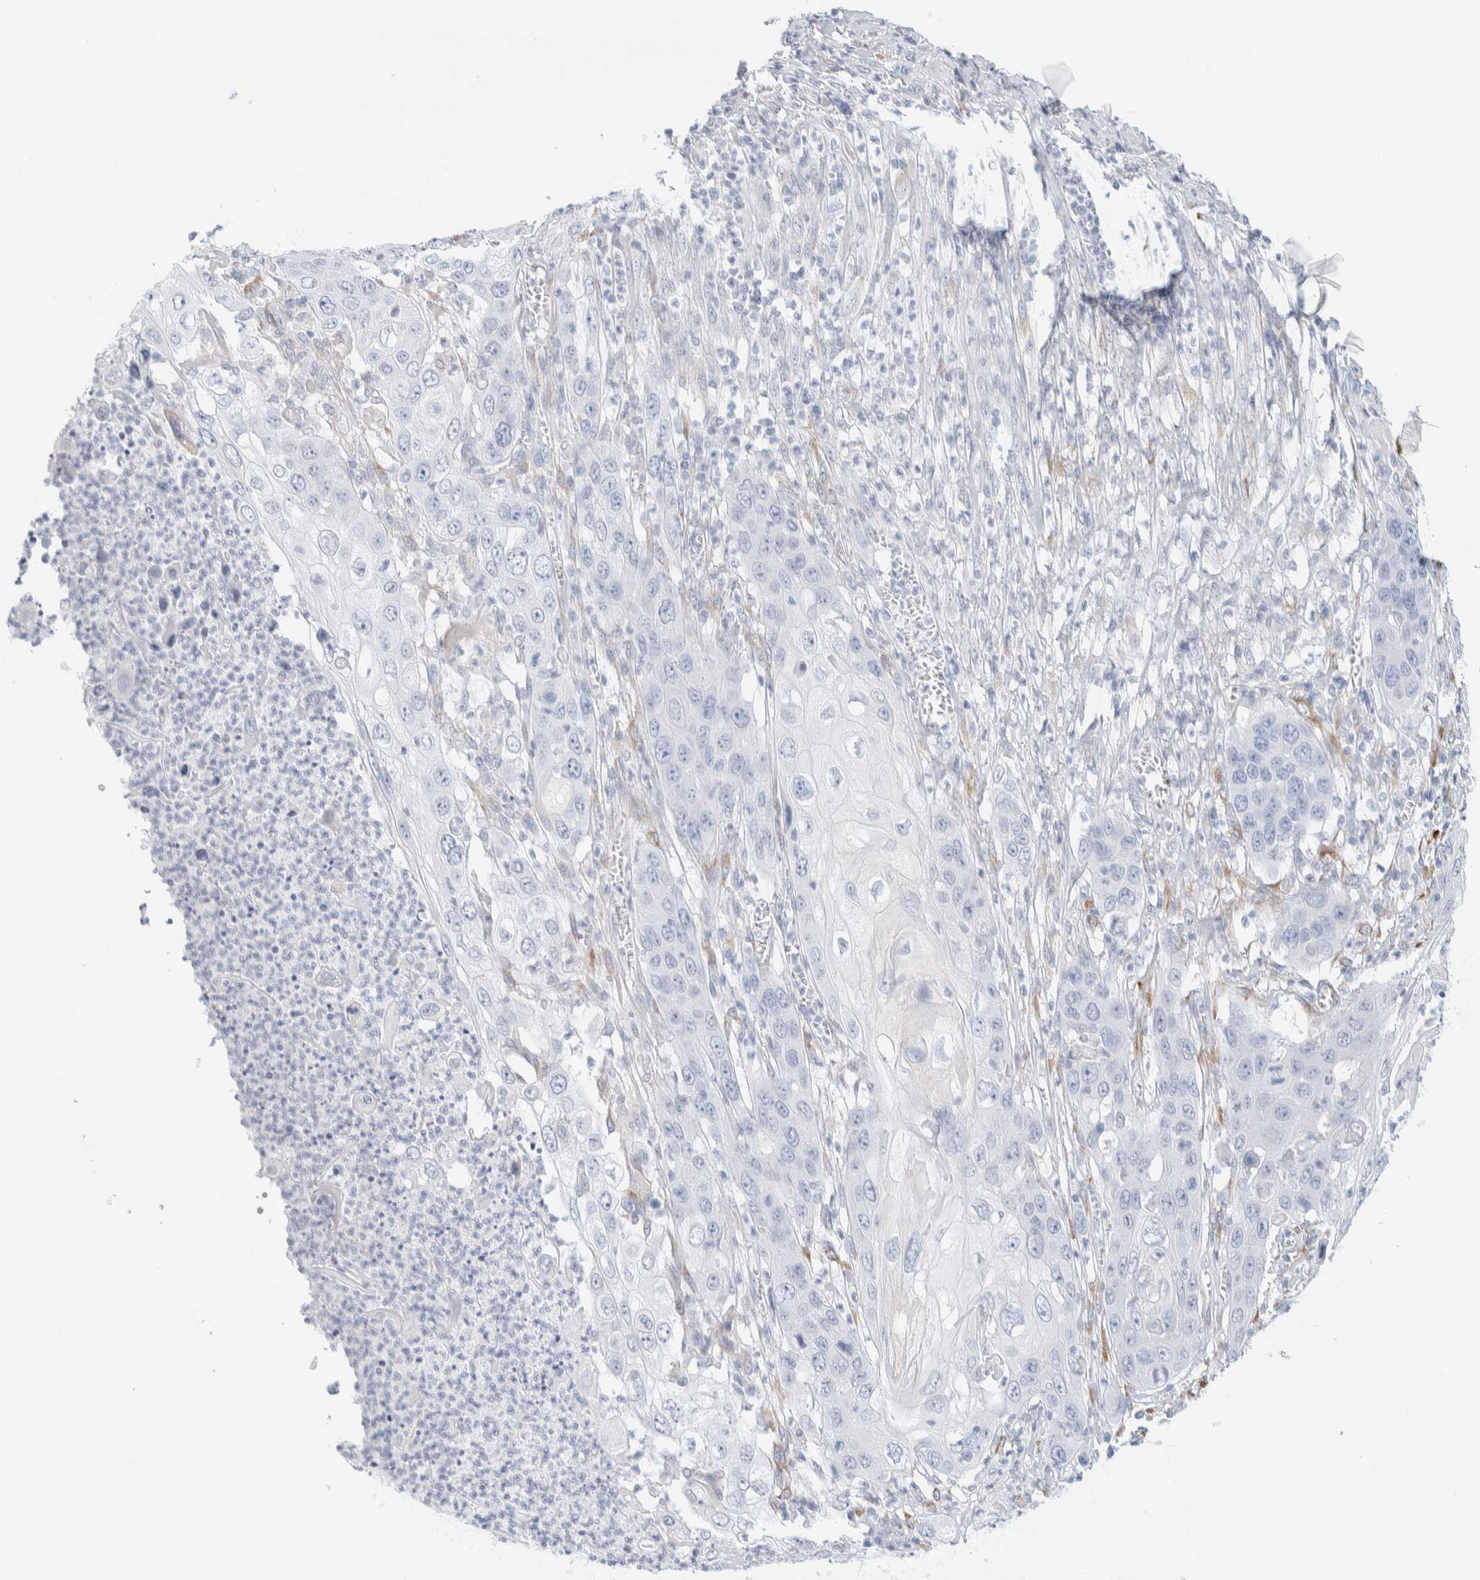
{"staining": {"intensity": "negative", "quantity": "none", "location": "none"}, "tissue": "skin cancer", "cell_type": "Tumor cells", "image_type": "cancer", "snomed": [{"axis": "morphology", "description": "Squamous cell carcinoma, NOS"}, {"axis": "topography", "description": "Skin"}], "caption": "A photomicrograph of skin cancer (squamous cell carcinoma) stained for a protein exhibits no brown staining in tumor cells. The staining is performed using DAB brown chromogen with nuclei counter-stained in using hematoxylin.", "gene": "ATCAY", "patient": {"sex": "male", "age": 55}}